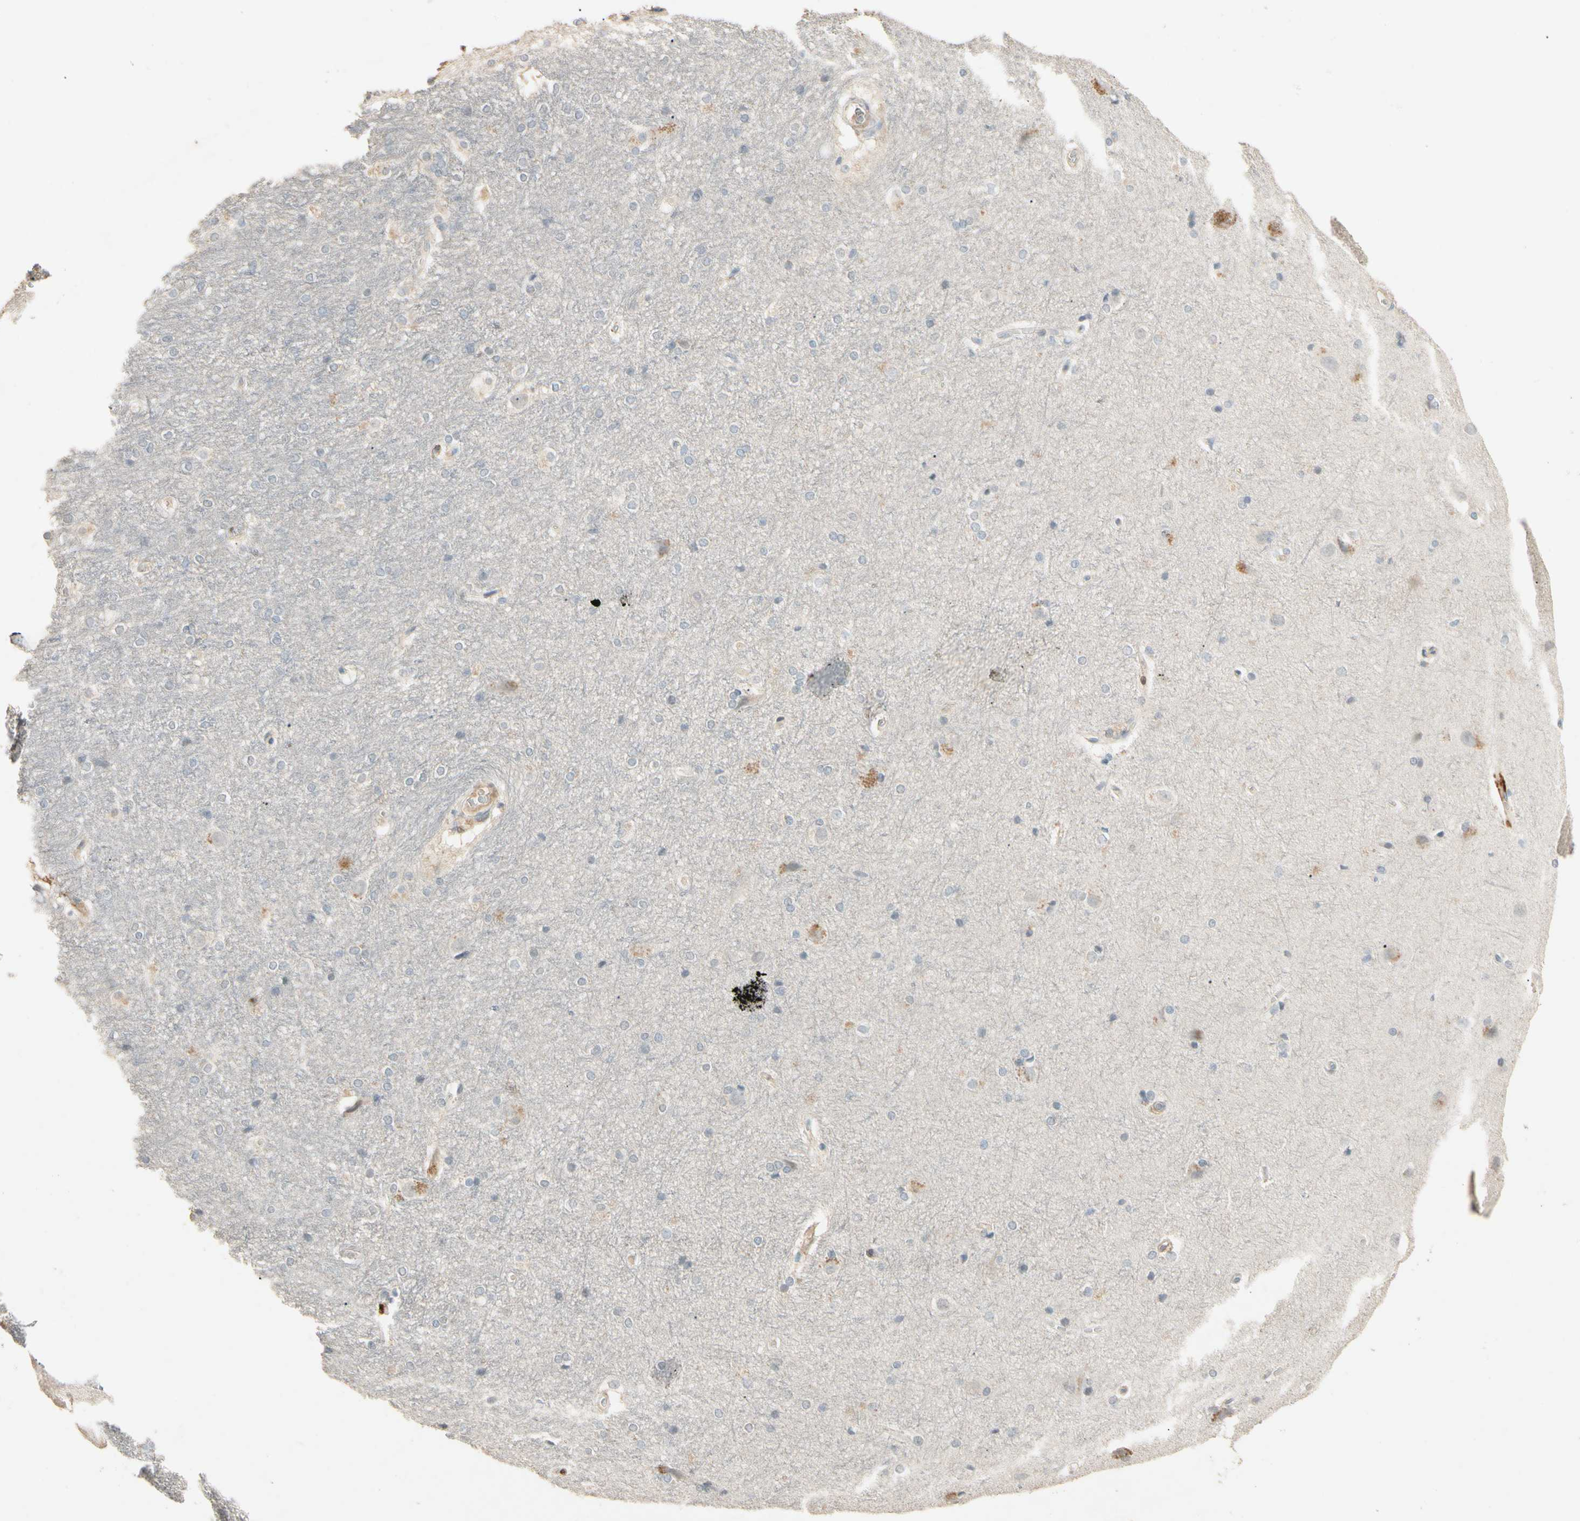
{"staining": {"intensity": "negative", "quantity": "none", "location": "none"}, "tissue": "hippocampus", "cell_type": "Glial cells", "image_type": "normal", "snomed": [{"axis": "morphology", "description": "Normal tissue, NOS"}, {"axis": "topography", "description": "Hippocampus"}], "caption": "Immunohistochemistry of benign hippocampus reveals no expression in glial cells.", "gene": "GNE", "patient": {"sex": "female", "age": 19}}